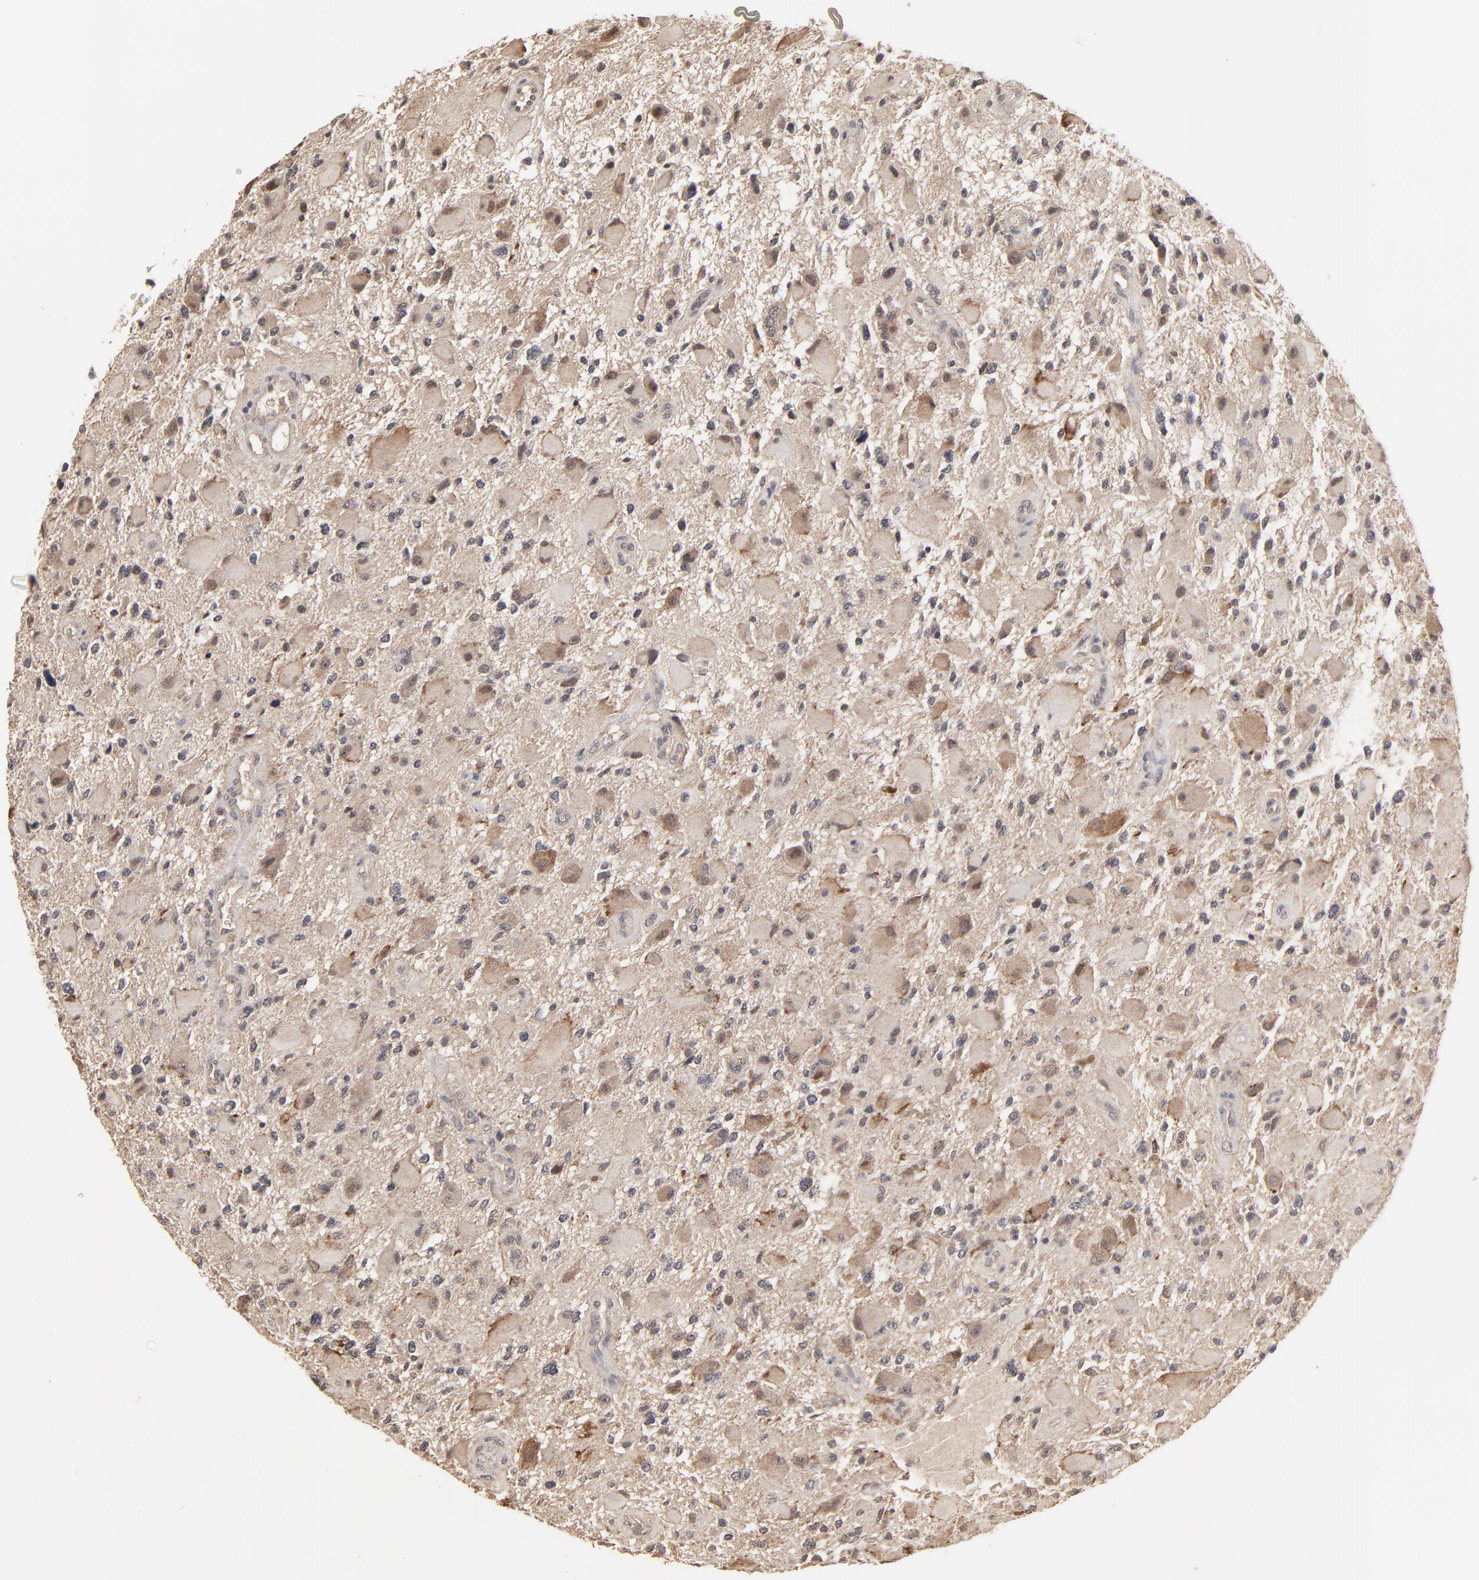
{"staining": {"intensity": "weak", "quantity": "25%-75%", "location": "cytoplasmic/membranous,nuclear"}, "tissue": "glioma", "cell_type": "Tumor cells", "image_type": "cancer", "snomed": [{"axis": "morphology", "description": "Glioma, malignant, High grade"}, {"axis": "topography", "description": "Brain"}], "caption": "Tumor cells reveal weak cytoplasmic/membranous and nuclear positivity in about 25%-75% of cells in malignant glioma (high-grade). The protein is stained brown, and the nuclei are stained in blue (DAB IHC with brightfield microscopy, high magnification).", "gene": "FAM199X", "patient": {"sex": "female", "age": 60}}